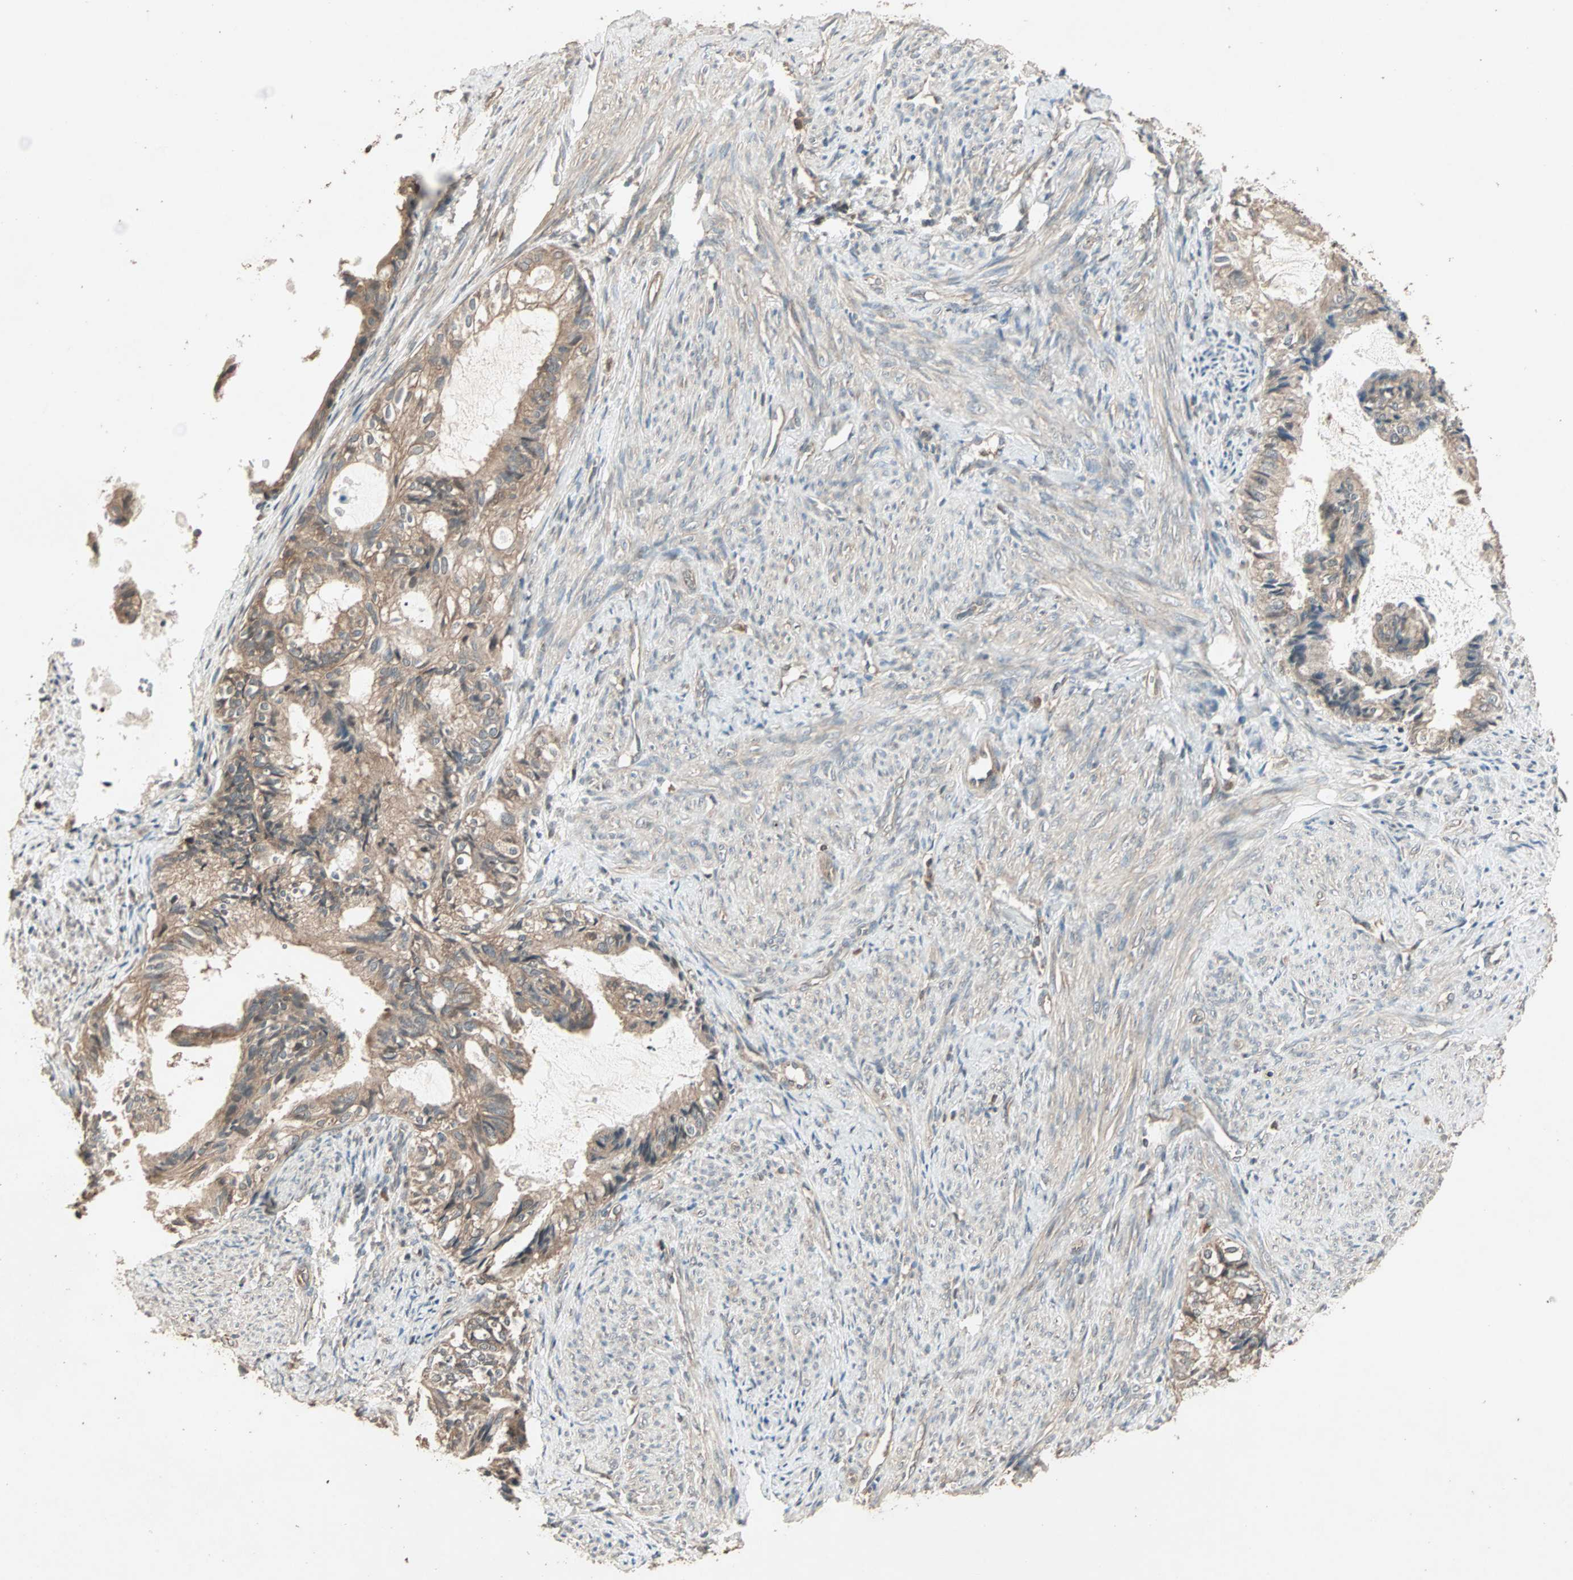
{"staining": {"intensity": "moderate", "quantity": ">75%", "location": "cytoplasmic/membranous"}, "tissue": "cervical cancer", "cell_type": "Tumor cells", "image_type": "cancer", "snomed": [{"axis": "morphology", "description": "Normal tissue, NOS"}, {"axis": "morphology", "description": "Adenocarcinoma, NOS"}, {"axis": "topography", "description": "Cervix"}, {"axis": "topography", "description": "Endometrium"}], "caption": "Adenocarcinoma (cervical) stained with DAB (3,3'-diaminobenzidine) immunohistochemistry shows medium levels of moderate cytoplasmic/membranous expression in approximately >75% of tumor cells. (Stains: DAB in brown, nuclei in blue, Microscopy: brightfield microscopy at high magnification).", "gene": "UBAC1", "patient": {"sex": "female", "age": 86}}